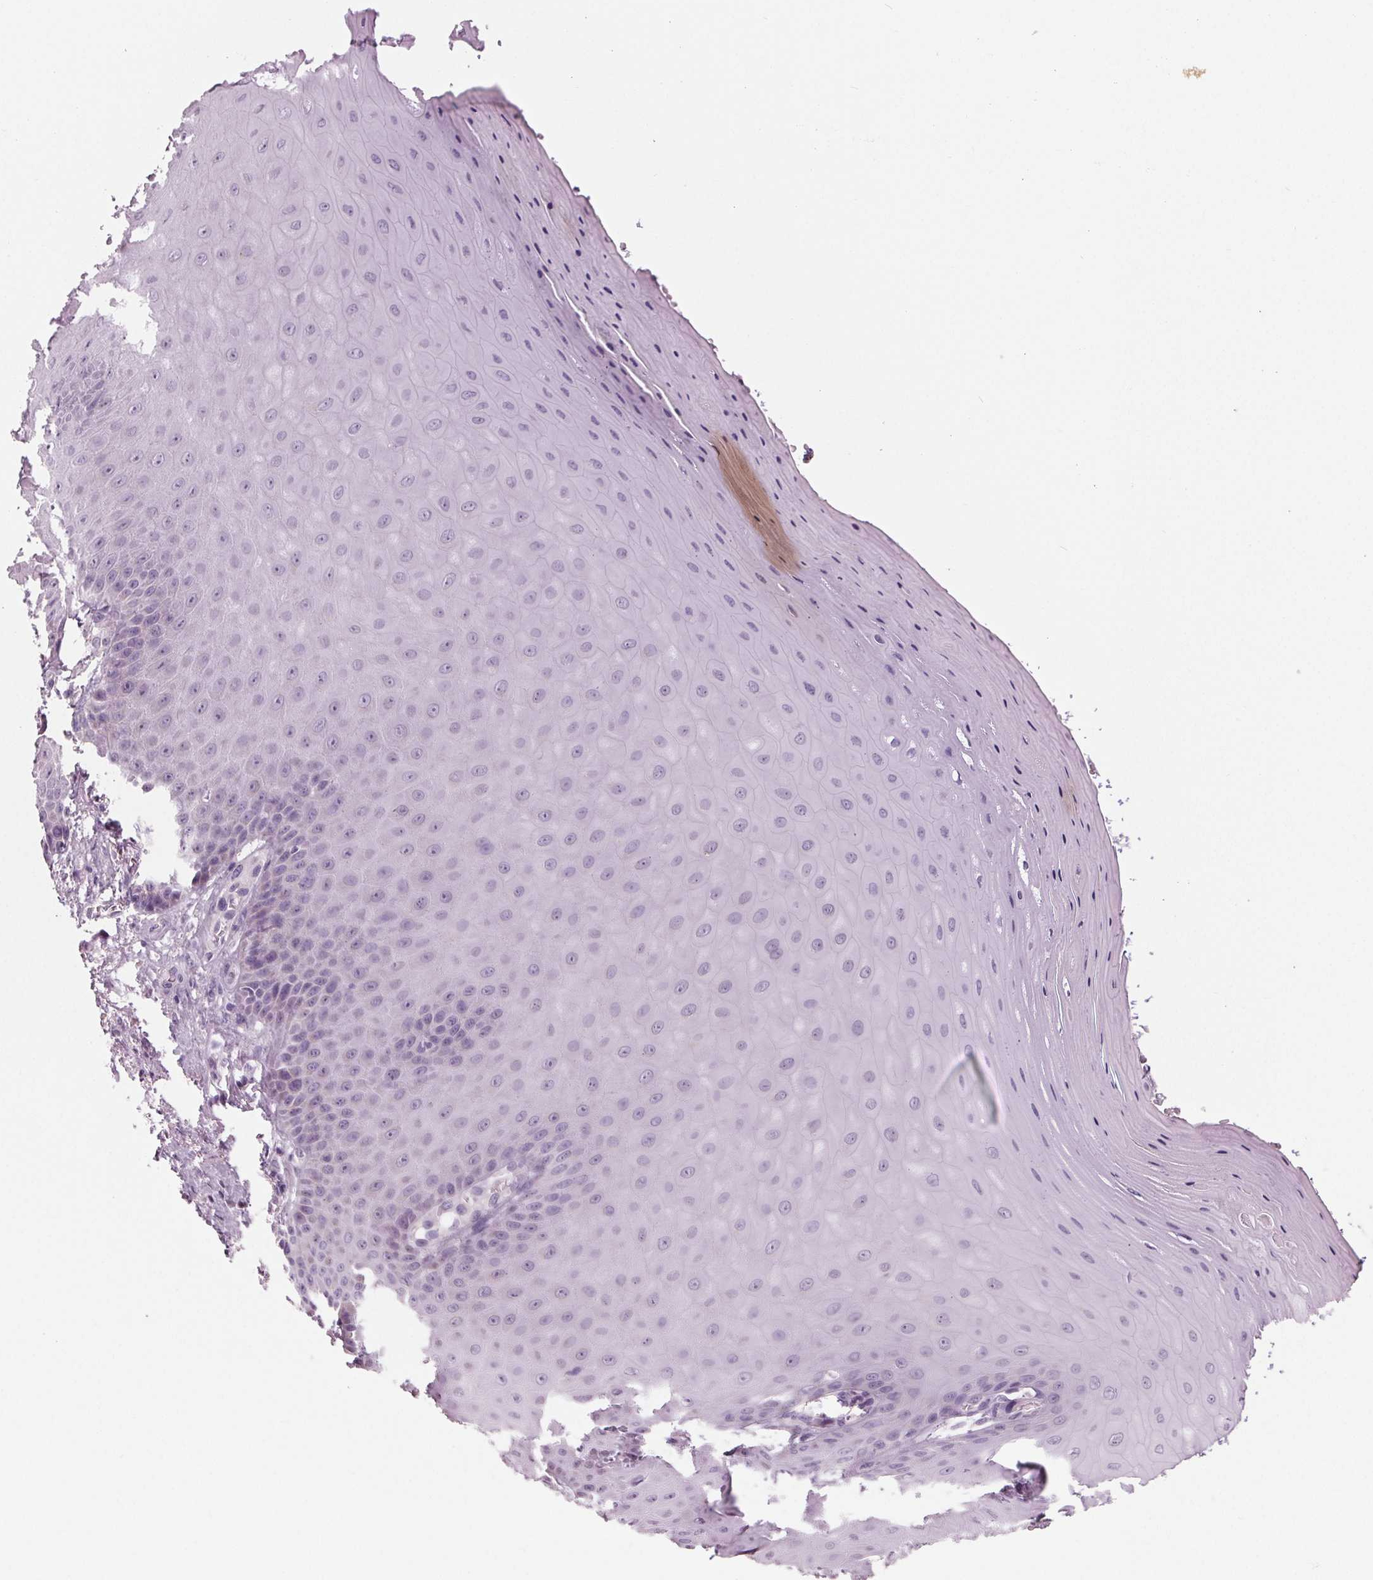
{"staining": {"intensity": "negative", "quantity": "none", "location": "none"}, "tissue": "vagina", "cell_type": "Squamous epithelial cells", "image_type": "normal", "snomed": [{"axis": "morphology", "description": "Normal tissue, NOS"}, {"axis": "topography", "description": "Vagina"}], "caption": "There is no significant expression in squamous epithelial cells of vagina. (Brightfield microscopy of DAB IHC at high magnification).", "gene": "SAMD4A", "patient": {"sex": "female", "age": 83}}